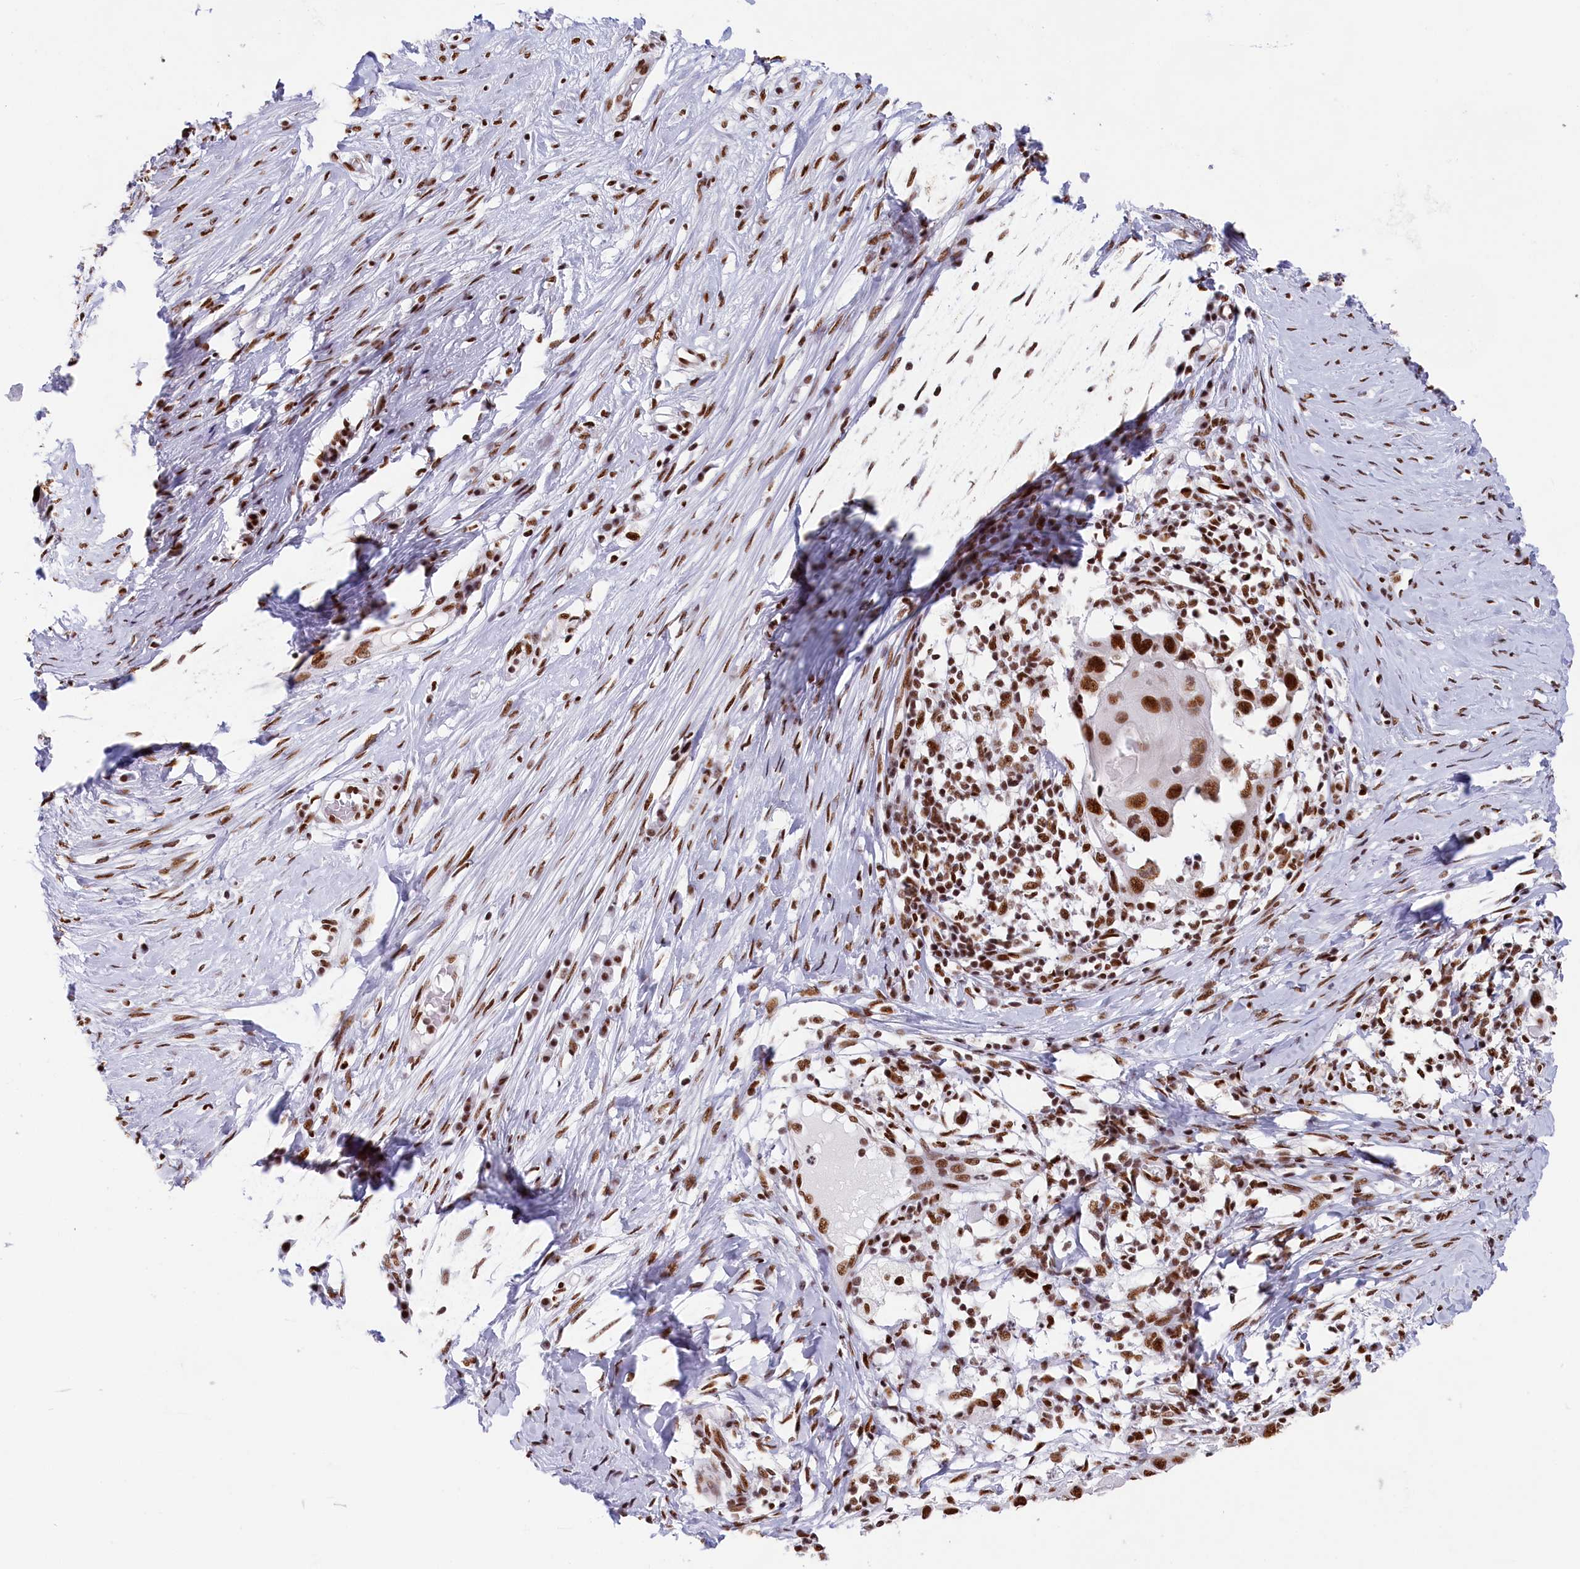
{"staining": {"intensity": "strong", "quantity": ">75%", "location": "nuclear"}, "tissue": "skin cancer", "cell_type": "Tumor cells", "image_type": "cancer", "snomed": [{"axis": "morphology", "description": "Squamous cell carcinoma, NOS"}, {"axis": "topography", "description": "Skin"}], "caption": "Skin cancer (squamous cell carcinoma) was stained to show a protein in brown. There is high levels of strong nuclear staining in about >75% of tumor cells. (Stains: DAB in brown, nuclei in blue, Microscopy: brightfield microscopy at high magnification).", "gene": "SNRNP70", "patient": {"sex": "female", "age": 44}}